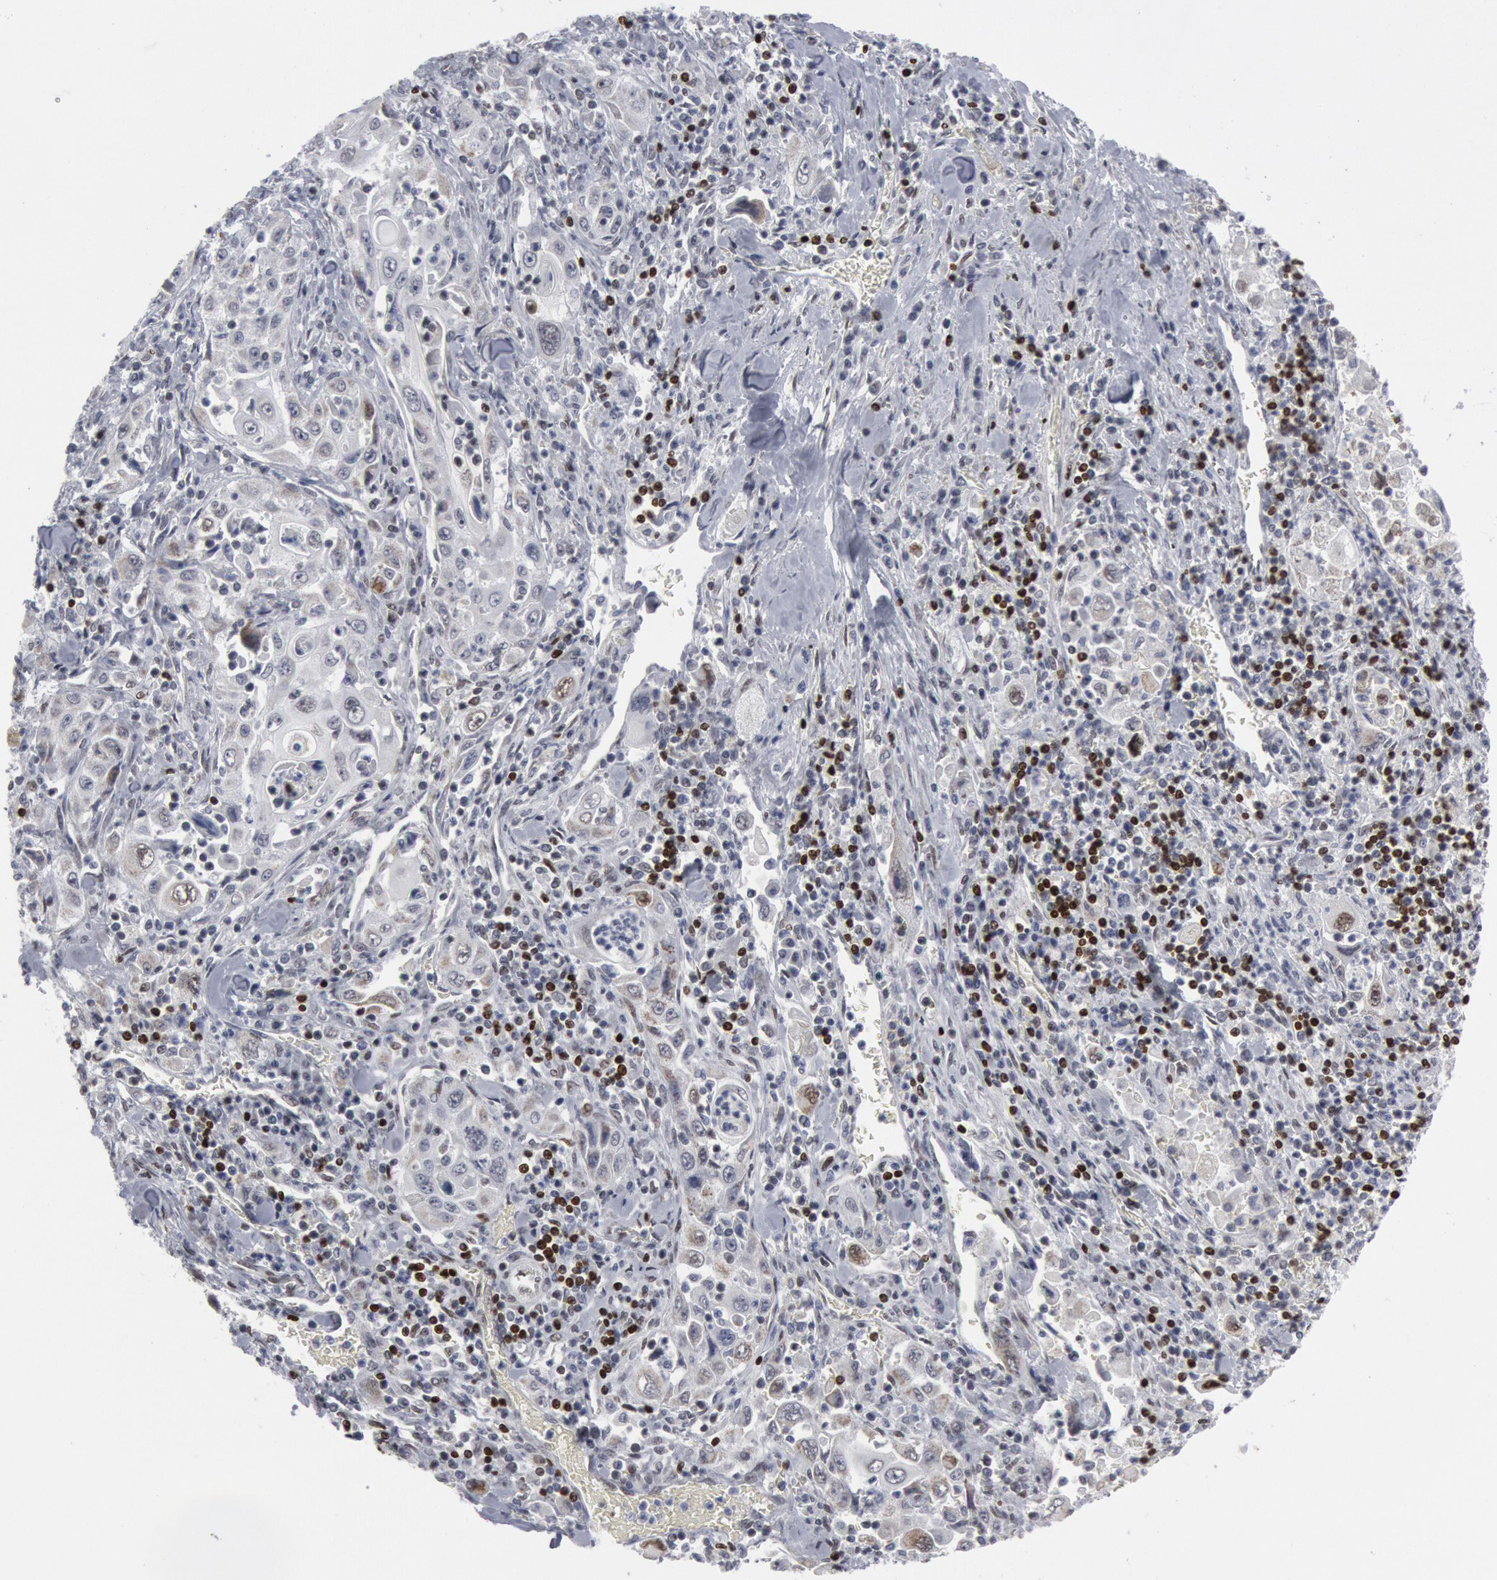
{"staining": {"intensity": "weak", "quantity": "<25%", "location": "nuclear"}, "tissue": "pancreatic cancer", "cell_type": "Tumor cells", "image_type": "cancer", "snomed": [{"axis": "morphology", "description": "Adenocarcinoma, NOS"}, {"axis": "topography", "description": "Pancreas"}], "caption": "Tumor cells show no significant positivity in adenocarcinoma (pancreatic).", "gene": "MECP2", "patient": {"sex": "male", "age": 70}}